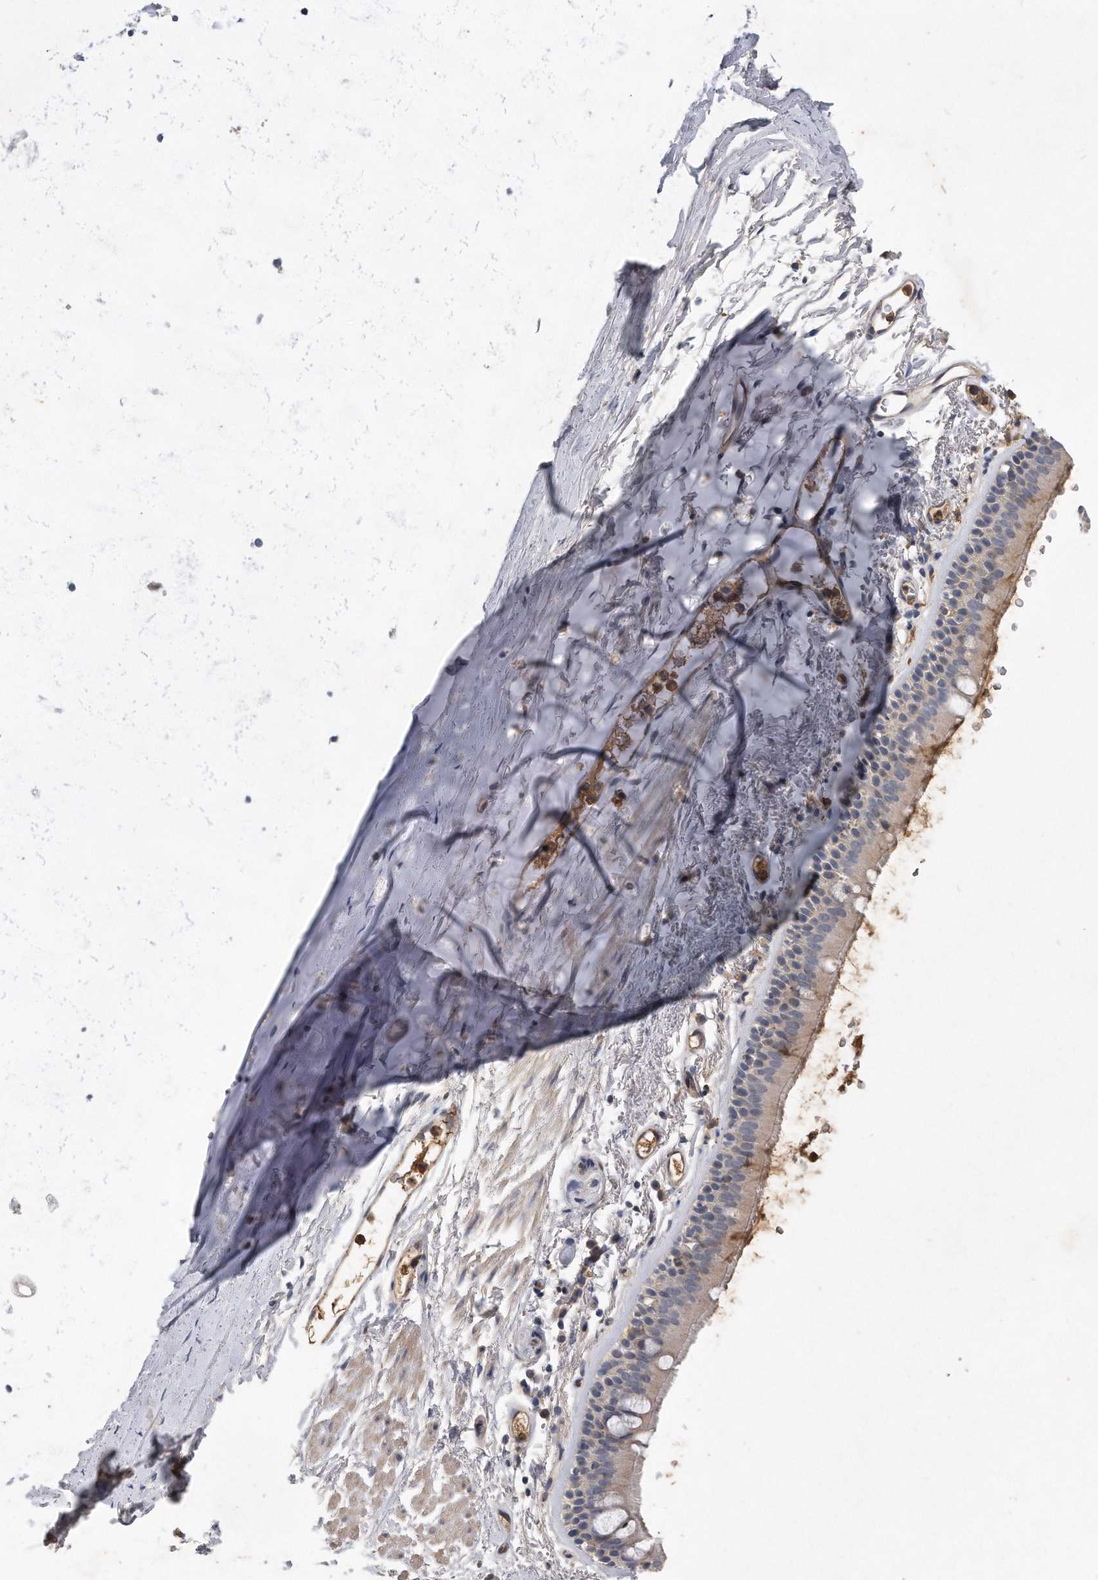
{"staining": {"intensity": "weak", "quantity": "<25%", "location": "cytoplasmic/membranous"}, "tissue": "bronchus", "cell_type": "Respiratory epithelial cells", "image_type": "normal", "snomed": [{"axis": "morphology", "description": "Normal tissue, NOS"}, {"axis": "topography", "description": "Lymph node"}, {"axis": "topography", "description": "Bronchus"}], "caption": "The immunohistochemistry (IHC) image has no significant staining in respiratory epithelial cells of bronchus. (DAB IHC visualized using brightfield microscopy, high magnification).", "gene": "HOMER3", "patient": {"sex": "female", "age": 70}}